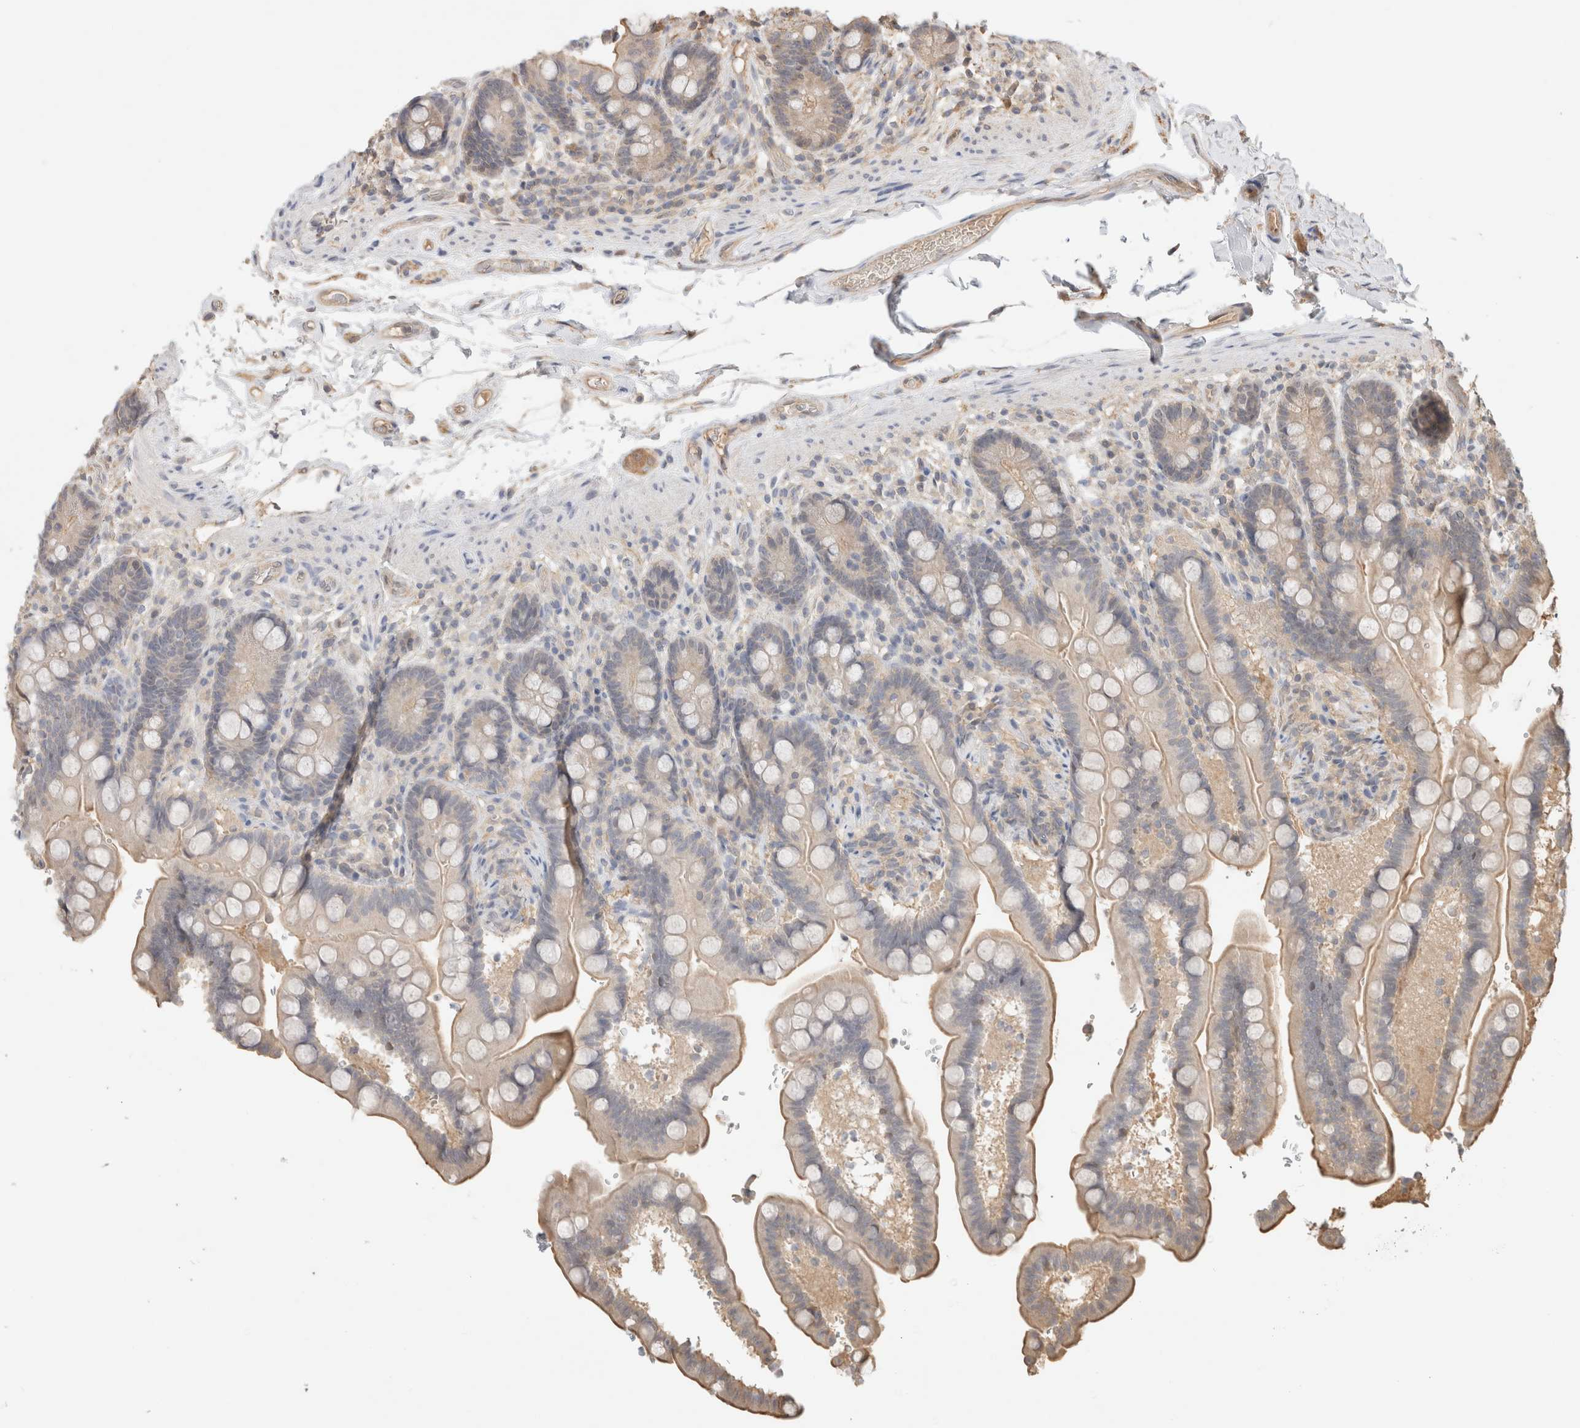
{"staining": {"intensity": "weak", "quantity": ">75%", "location": "cytoplasmic/membranous"}, "tissue": "colon", "cell_type": "Endothelial cells", "image_type": "normal", "snomed": [{"axis": "morphology", "description": "Normal tissue, NOS"}, {"axis": "topography", "description": "Smooth muscle"}, {"axis": "topography", "description": "Colon"}], "caption": "Immunohistochemistry (DAB) staining of unremarkable colon shows weak cytoplasmic/membranous protein positivity in approximately >75% of endothelial cells. (DAB IHC with brightfield microscopy, high magnification).", "gene": "YWHAH", "patient": {"sex": "male", "age": 73}}